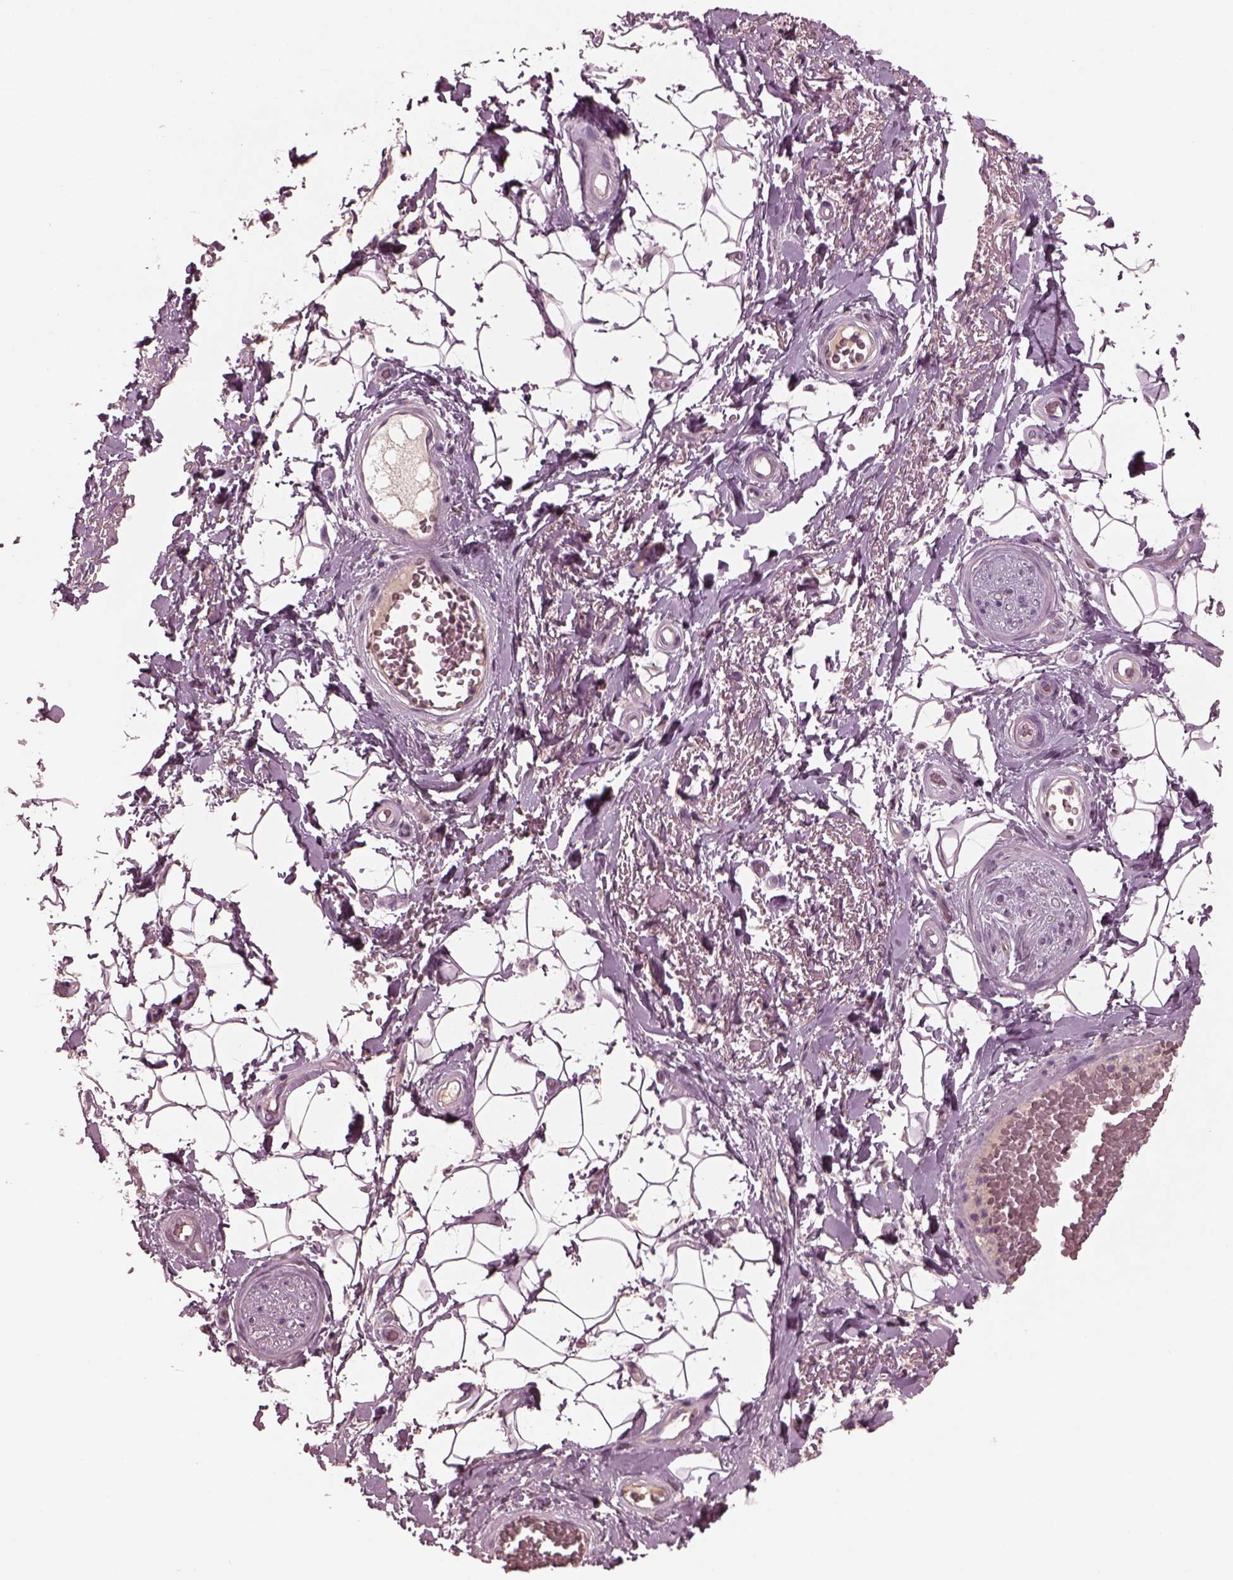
{"staining": {"intensity": "negative", "quantity": "none", "location": "none"}, "tissue": "adipose tissue", "cell_type": "Adipocytes", "image_type": "normal", "snomed": [{"axis": "morphology", "description": "Normal tissue, NOS"}, {"axis": "topography", "description": "Anal"}, {"axis": "topography", "description": "Peripheral nerve tissue"}], "caption": "DAB immunohistochemical staining of unremarkable human adipose tissue exhibits no significant staining in adipocytes. (Stains: DAB immunohistochemistry (IHC) with hematoxylin counter stain, Microscopy: brightfield microscopy at high magnification).", "gene": "PORCN", "patient": {"sex": "male", "age": 53}}